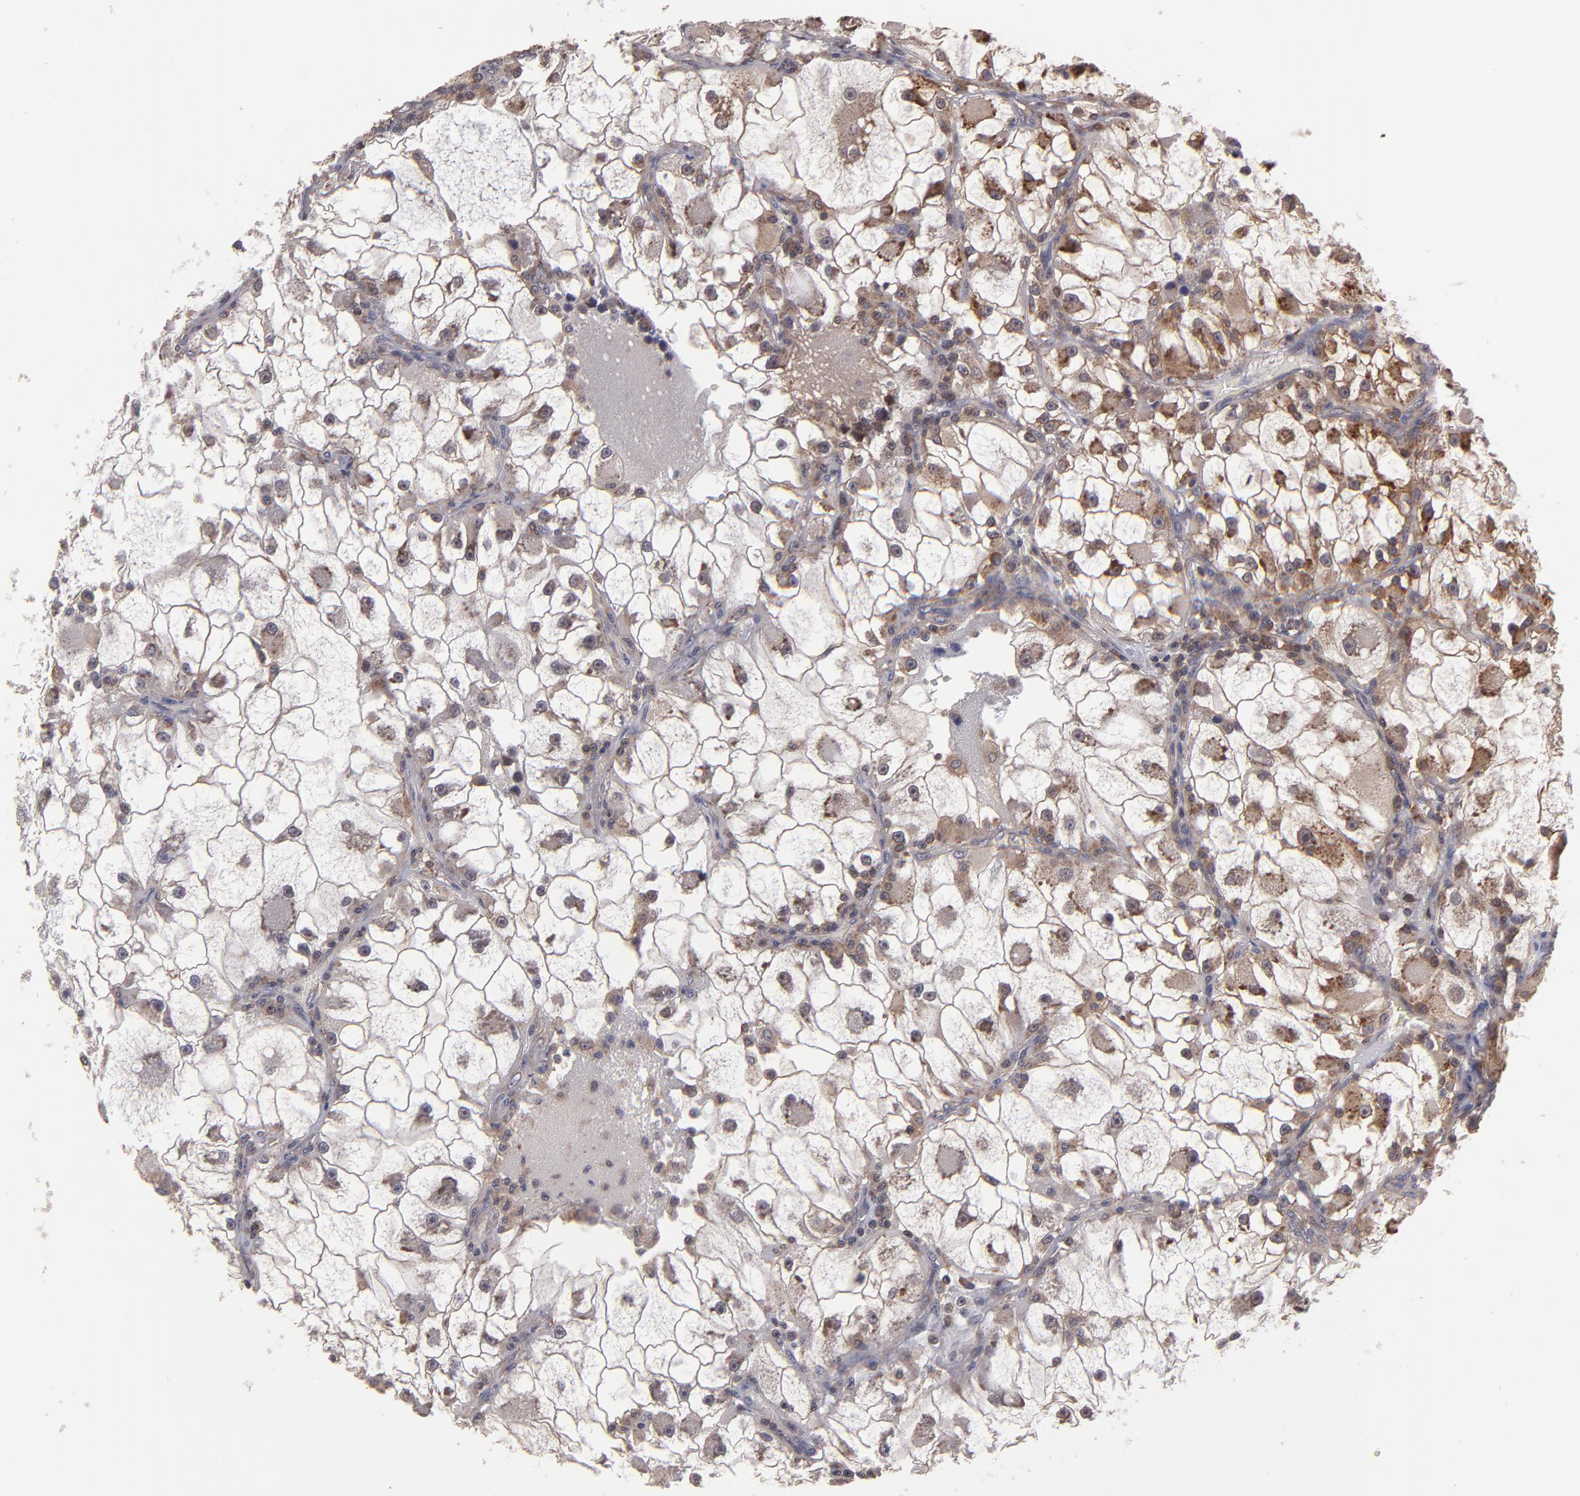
{"staining": {"intensity": "weak", "quantity": "25%-75%", "location": "cytoplasmic/membranous"}, "tissue": "renal cancer", "cell_type": "Tumor cells", "image_type": "cancer", "snomed": [{"axis": "morphology", "description": "Adenocarcinoma, NOS"}, {"axis": "topography", "description": "Kidney"}], "caption": "Adenocarcinoma (renal) stained for a protein reveals weak cytoplasmic/membranous positivity in tumor cells. (DAB IHC, brown staining for protein, blue staining for nuclei).", "gene": "NF2", "patient": {"sex": "female", "age": 73}}